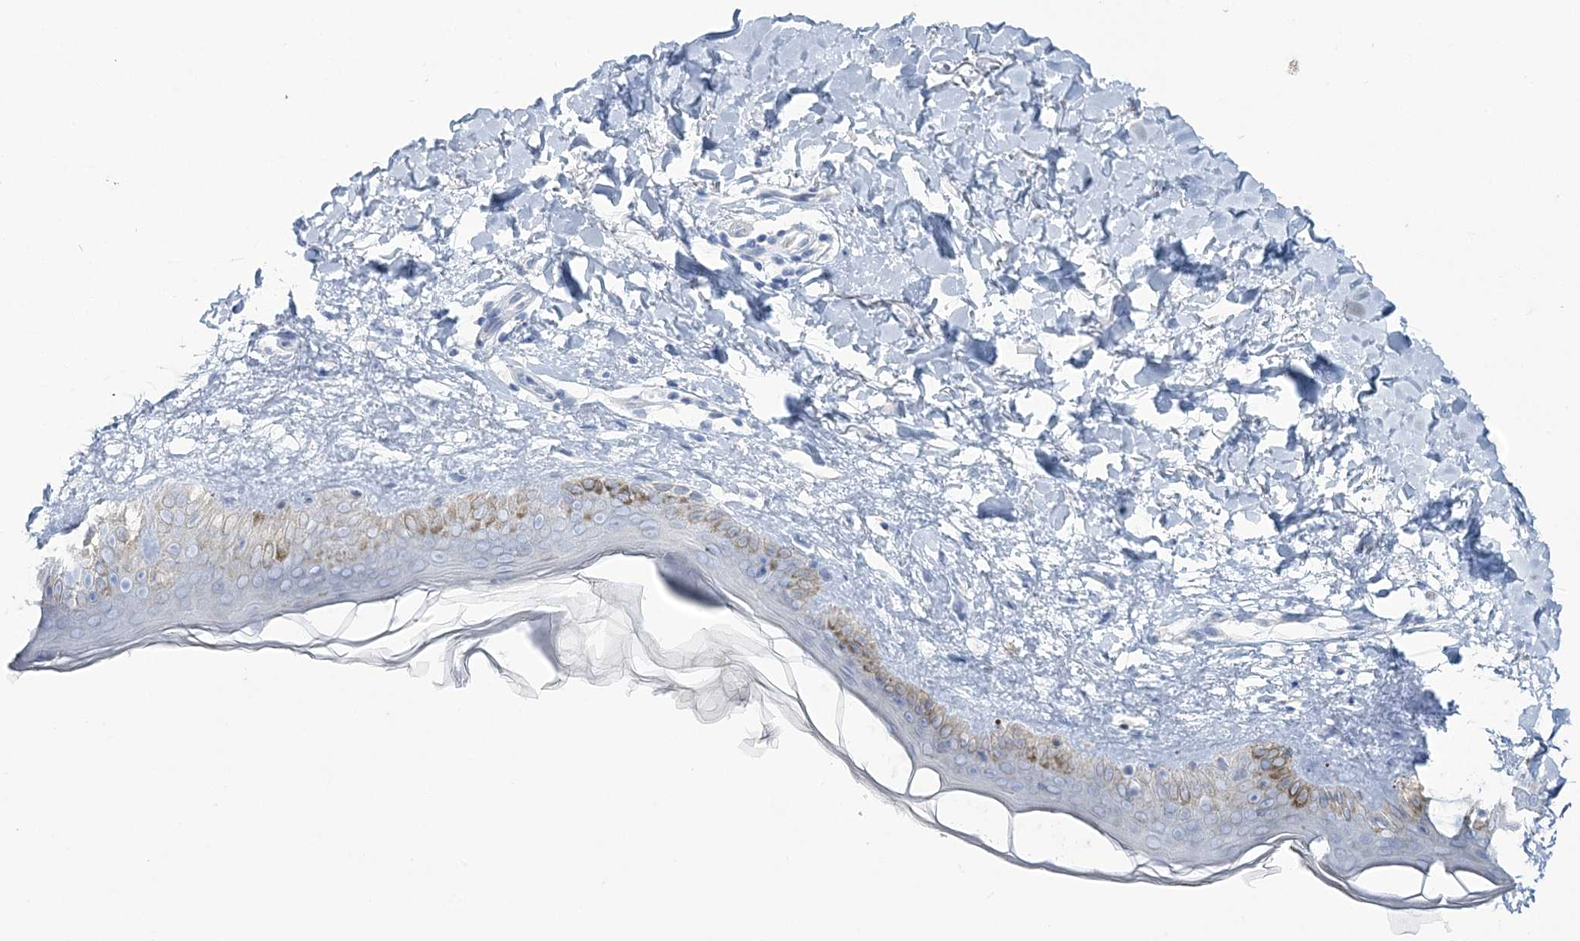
{"staining": {"intensity": "negative", "quantity": "none", "location": "none"}, "tissue": "skin", "cell_type": "Fibroblasts", "image_type": "normal", "snomed": [{"axis": "morphology", "description": "Normal tissue, NOS"}, {"axis": "topography", "description": "Skin"}], "caption": "An image of human skin is negative for staining in fibroblasts. (DAB immunohistochemistry (IHC) visualized using brightfield microscopy, high magnification).", "gene": "CYP3A4", "patient": {"sex": "female", "age": 58}}